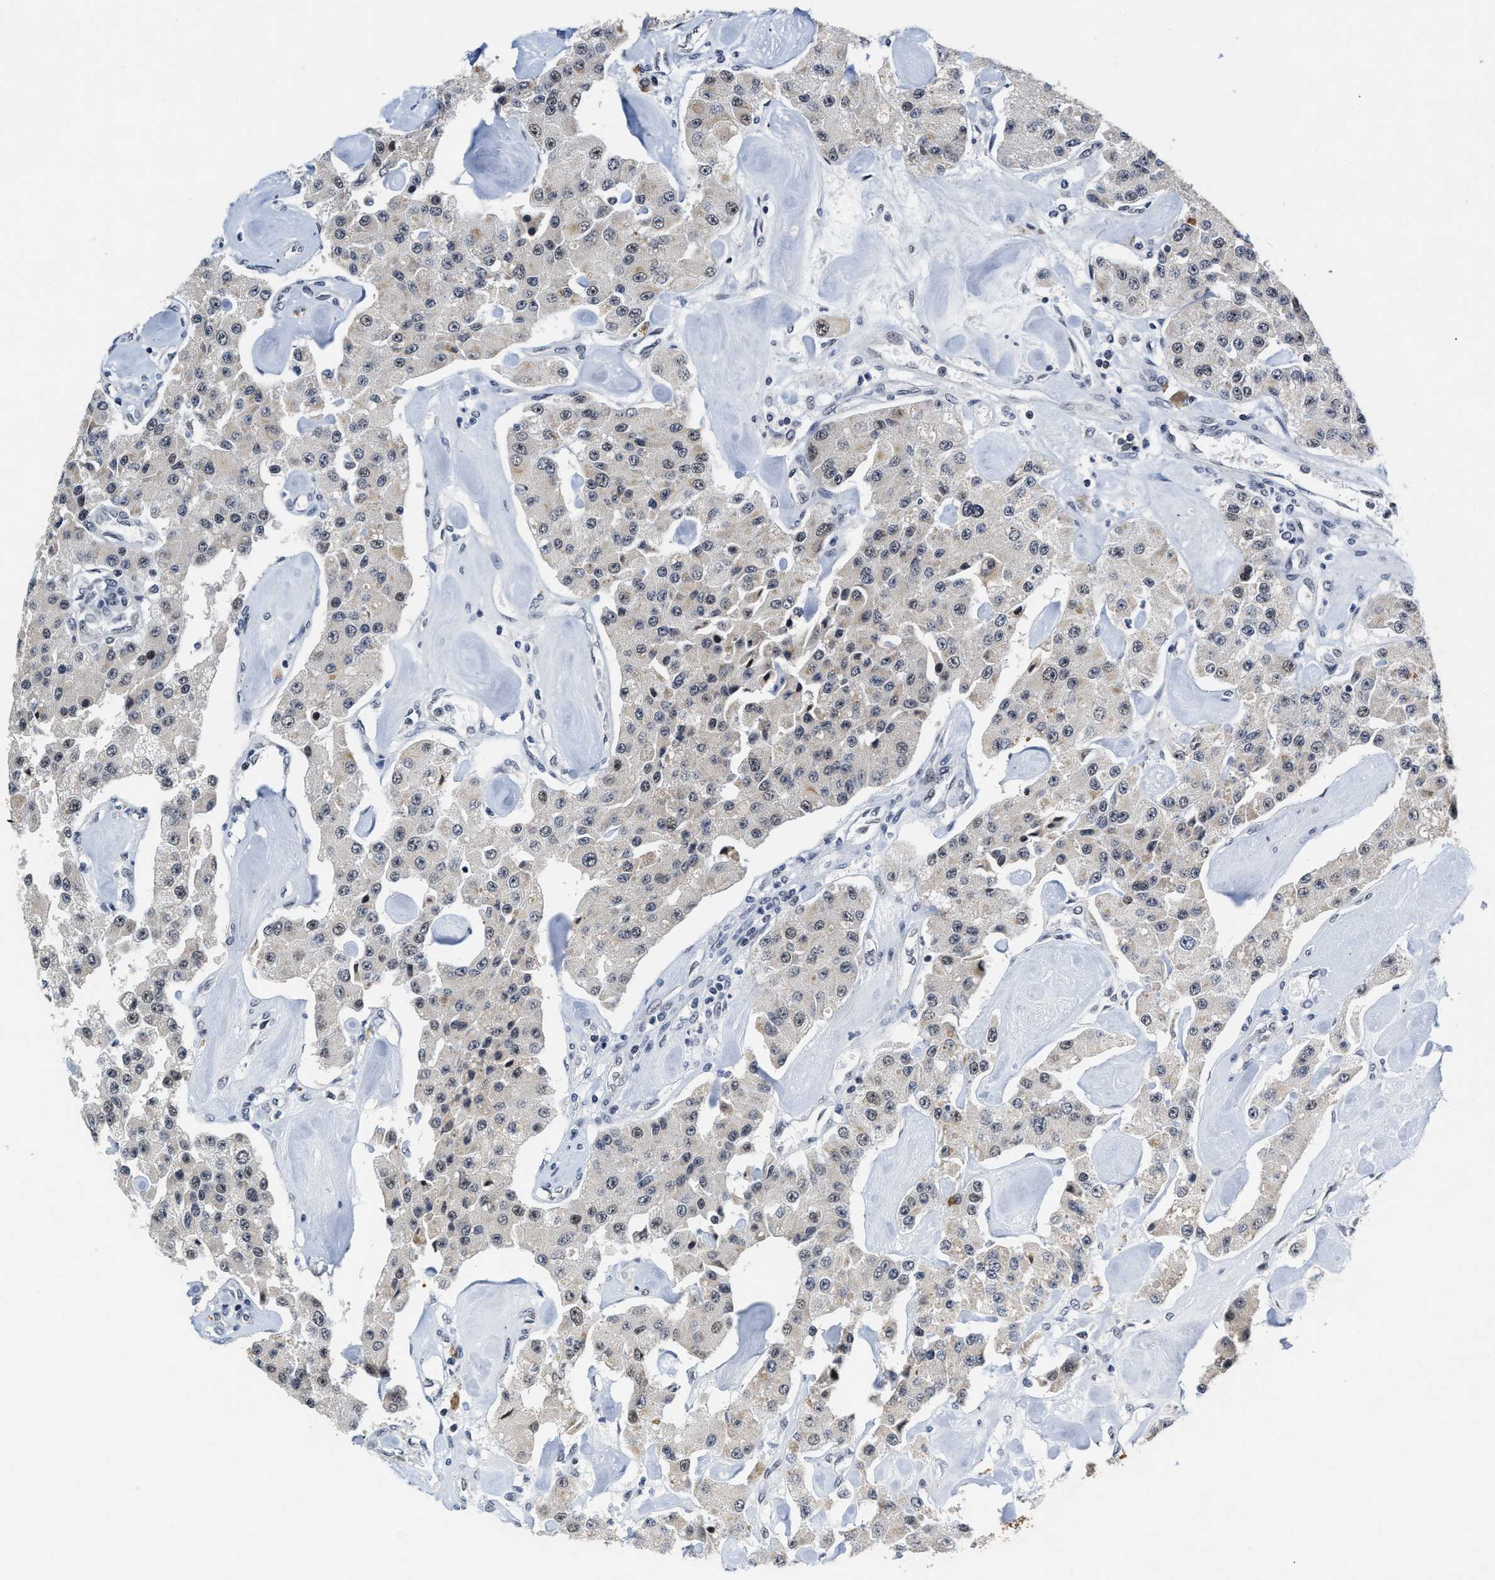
{"staining": {"intensity": "negative", "quantity": "none", "location": "none"}, "tissue": "carcinoid", "cell_type": "Tumor cells", "image_type": "cancer", "snomed": [{"axis": "morphology", "description": "Carcinoid, malignant, NOS"}, {"axis": "topography", "description": "Pancreas"}], "caption": "This is an IHC image of malignant carcinoid. There is no staining in tumor cells.", "gene": "INIP", "patient": {"sex": "male", "age": 41}}